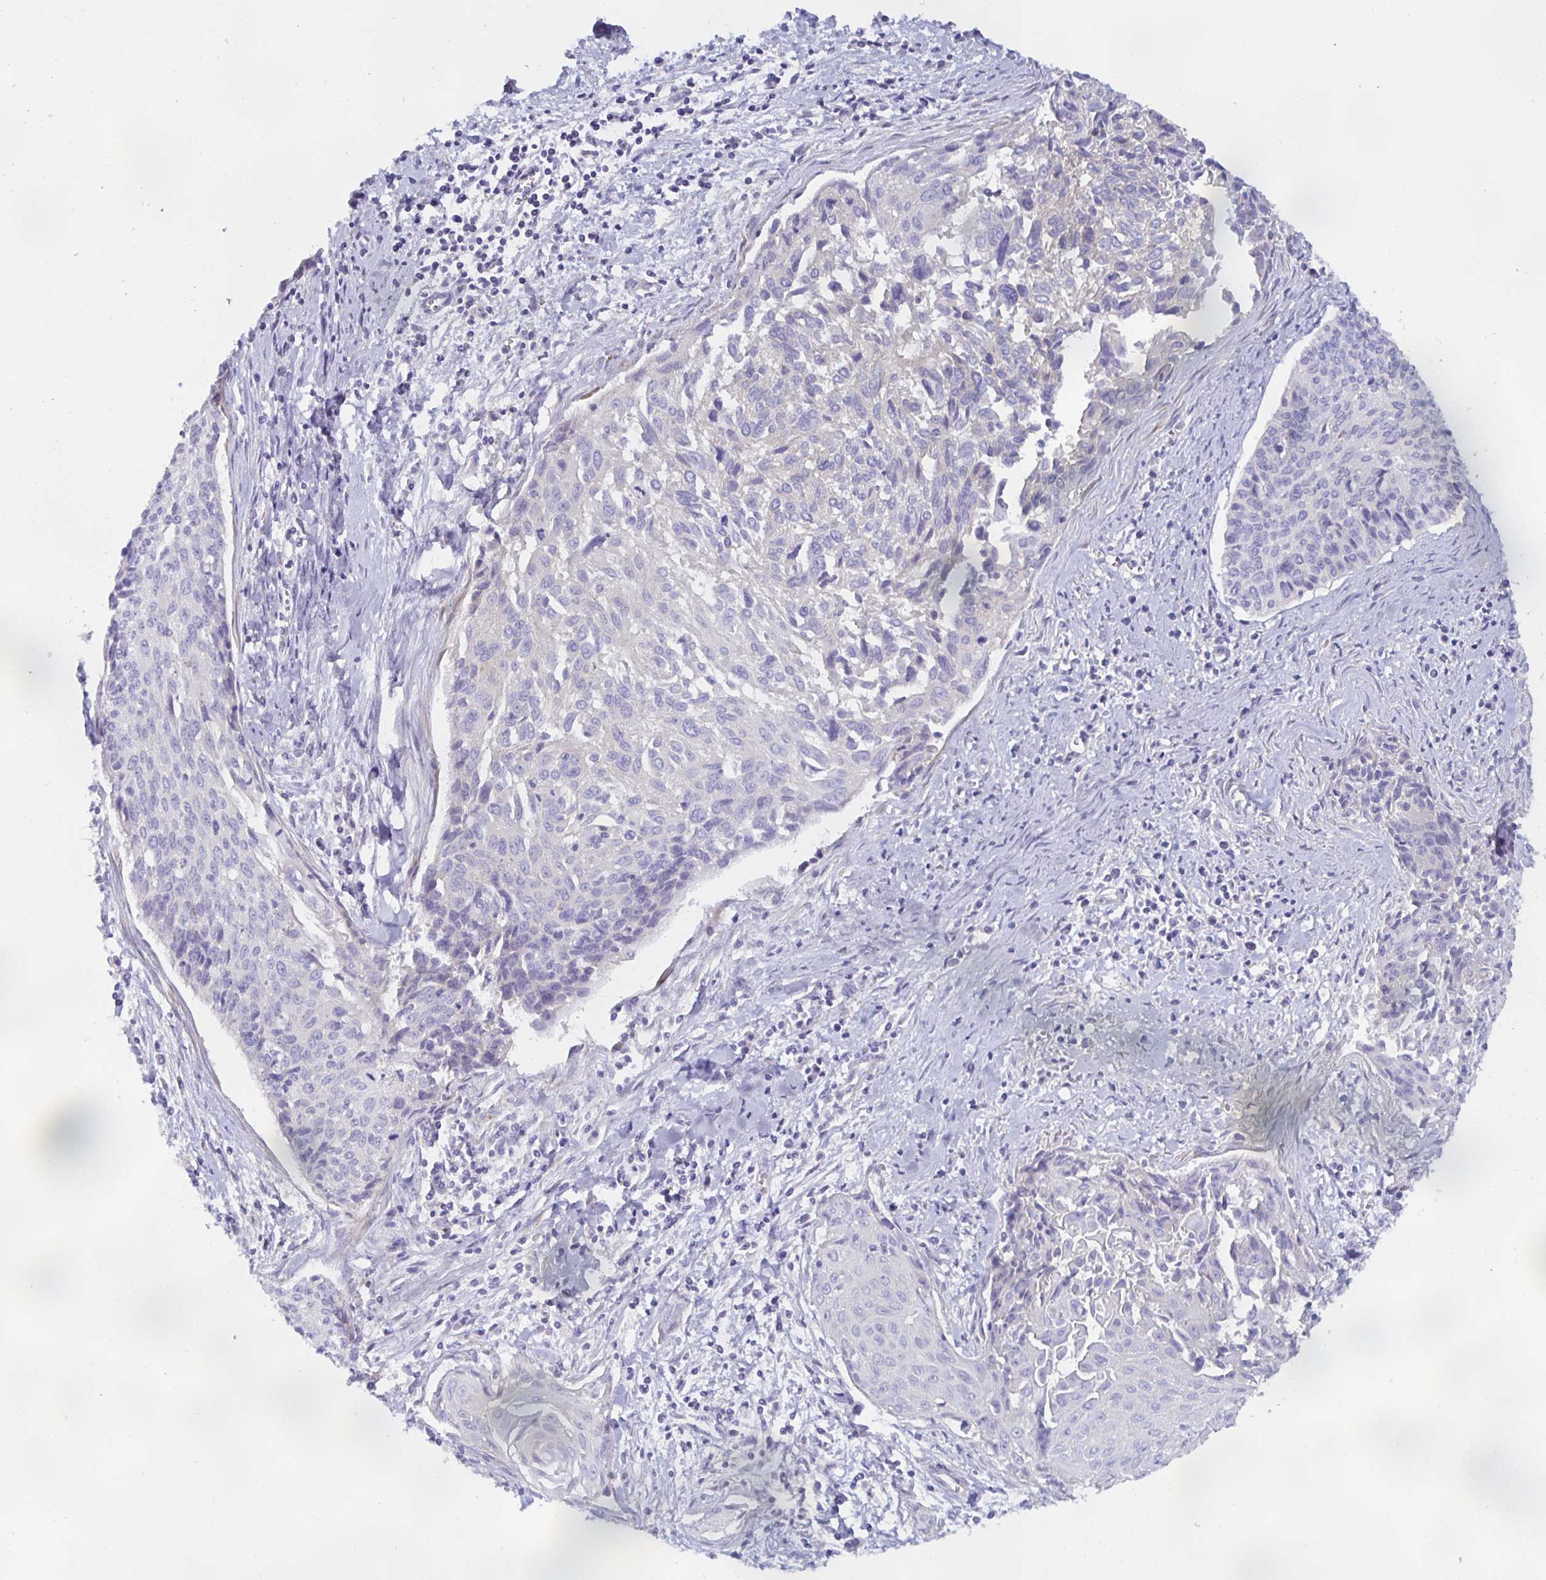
{"staining": {"intensity": "negative", "quantity": "none", "location": "none"}, "tissue": "cervical cancer", "cell_type": "Tumor cells", "image_type": "cancer", "snomed": [{"axis": "morphology", "description": "Squamous cell carcinoma, NOS"}, {"axis": "topography", "description": "Cervix"}], "caption": "This is an IHC image of cervical squamous cell carcinoma. There is no positivity in tumor cells.", "gene": "METTL22", "patient": {"sex": "female", "age": 55}}